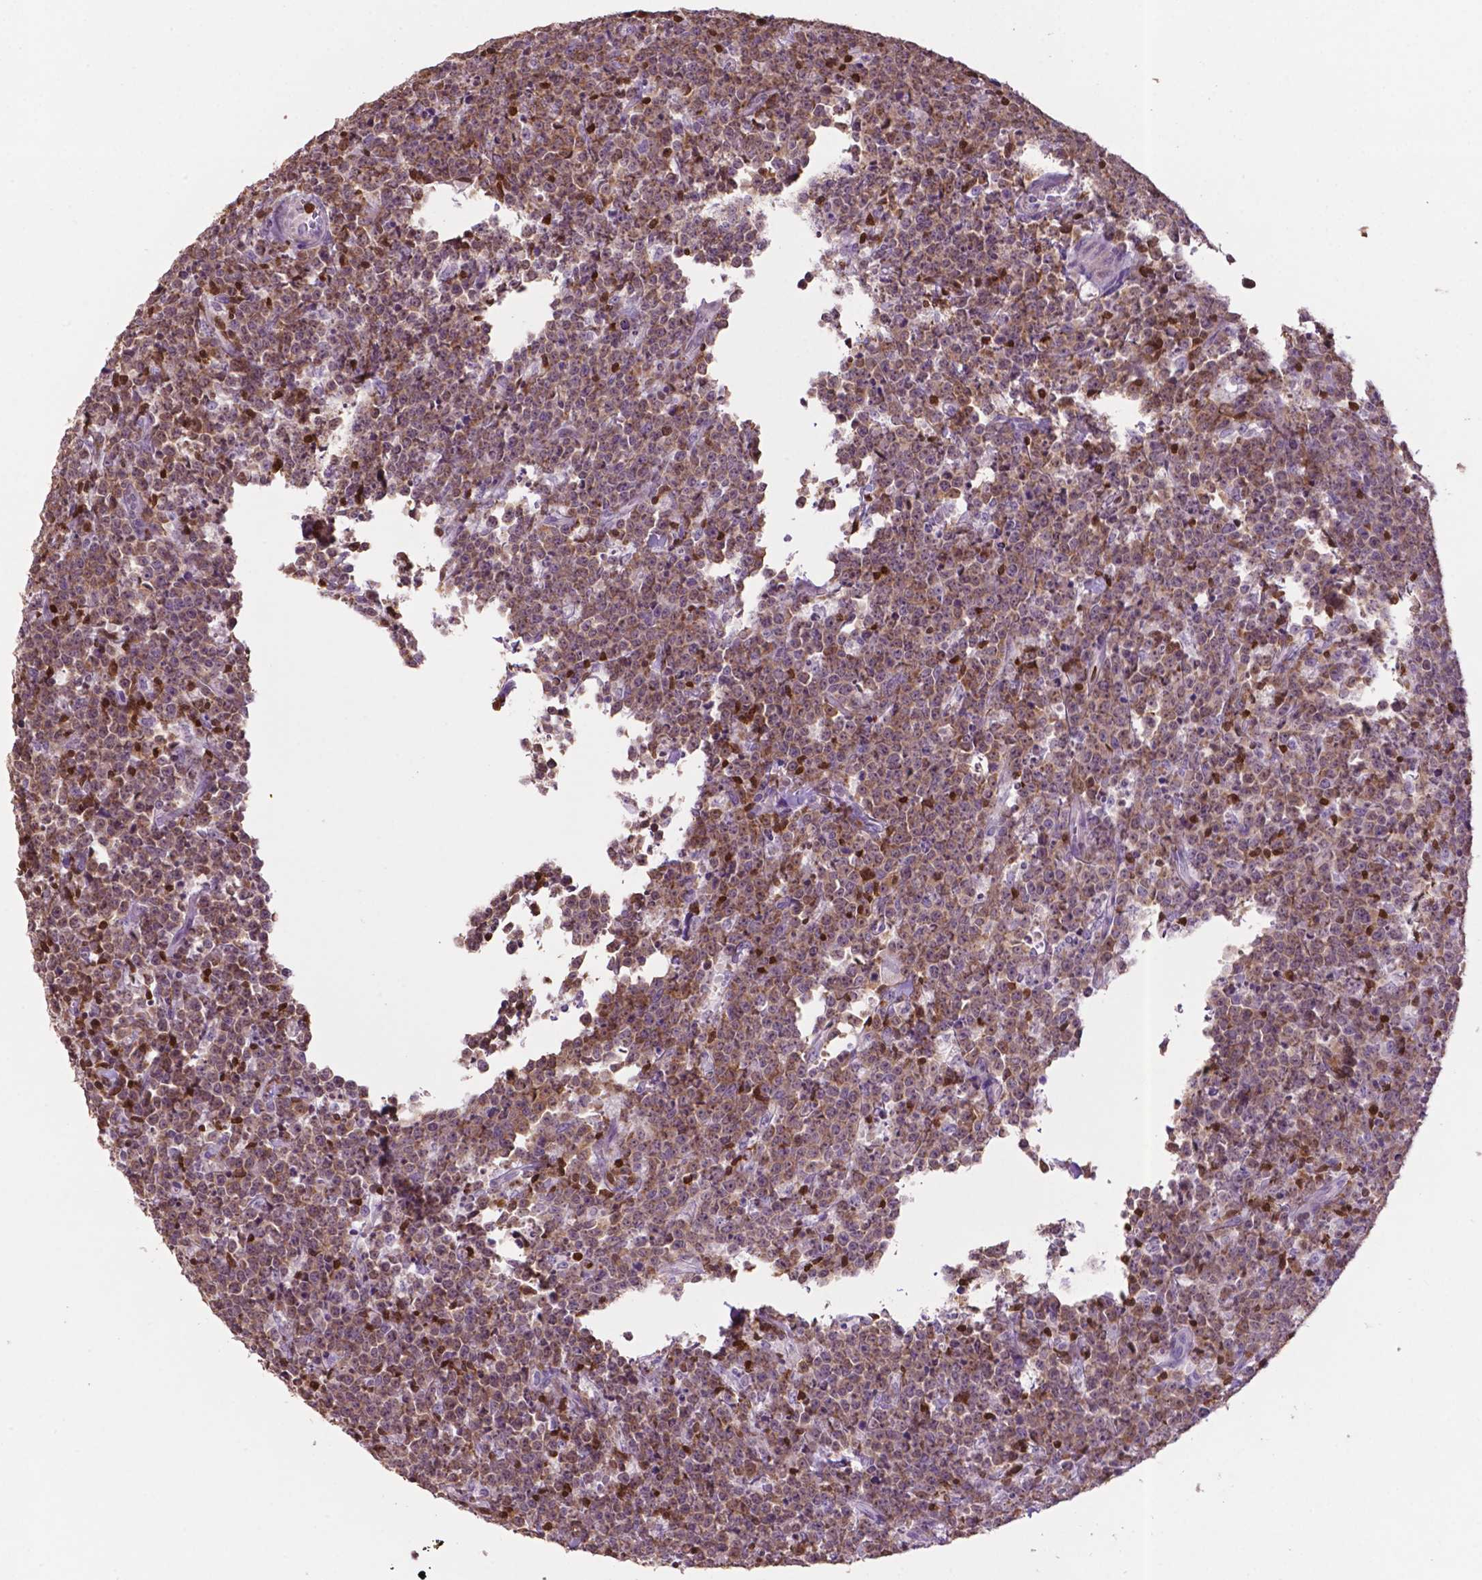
{"staining": {"intensity": "moderate", "quantity": ">75%", "location": "cytoplasmic/membranous,nuclear"}, "tissue": "lymphoma", "cell_type": "Tumor cells", "image_type": "cancer", "snomed": [{"axis": "morphology", "description": "Malignant lymphoma, non-Hodgkin's type, High grade"}, {"axis": "topography", "description": "Small intestine"}], "caption": "Malignant lymphoma, non-Hodgkin's type (high-grade) tissue displays moderate cytoplasmic/membranous and nuclear staining in about >75% of tumor cells, visualized by immunohistochemistry. The staining was performed using DAB to visualize the protein expression in brown, while the nuclei were stained in blue with hematoxylin (Magnification: 20x).", "gene": "TBC1D10C", "patient": {"sex": "female", "age": 56}}